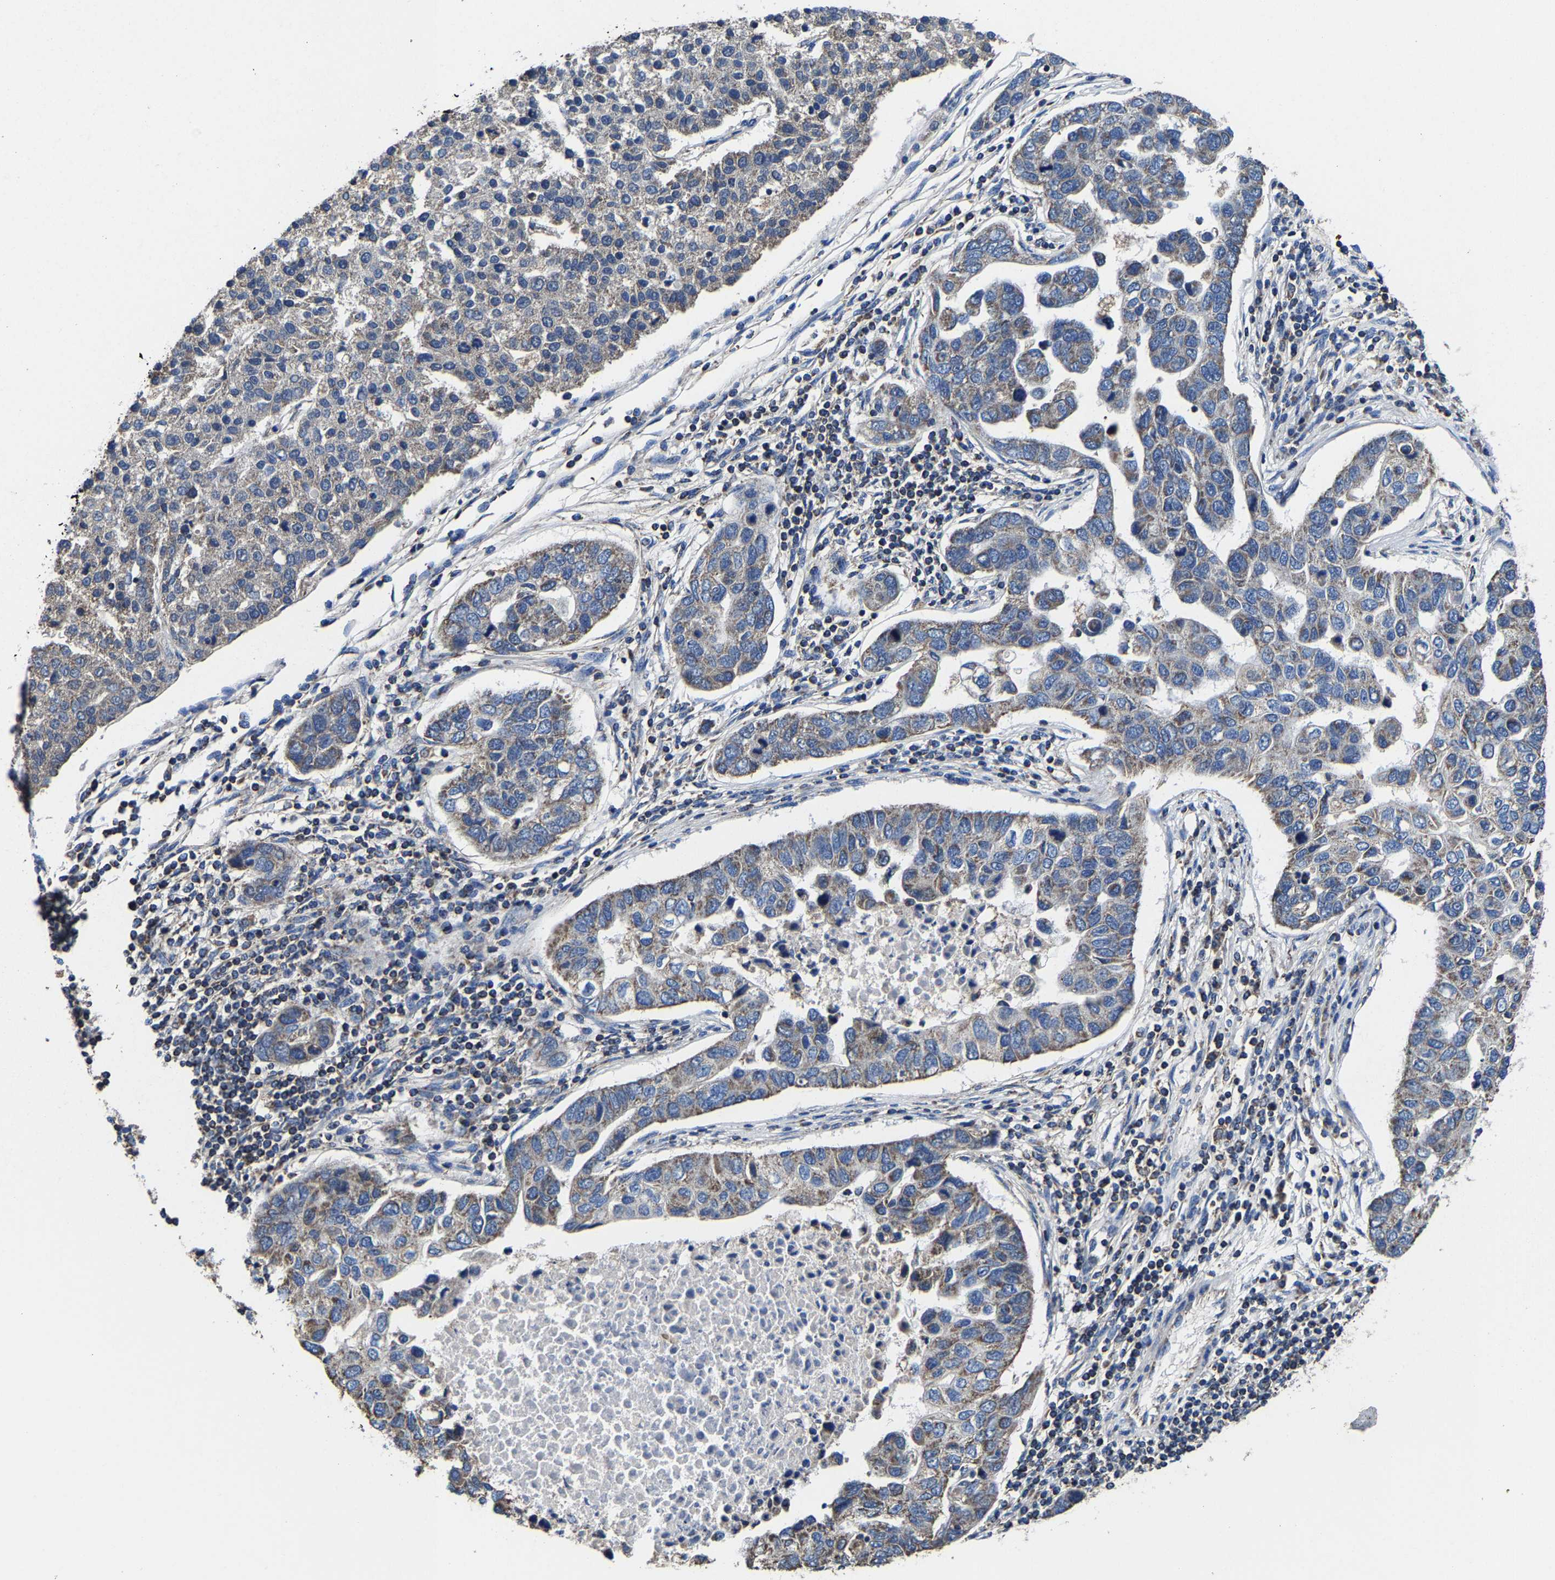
{"staining": {"intensity": "weak", "quantity": ">75%", "location": "cytoplasmic/membranous"}, "tissue": "pancreatic cancer", "cell_type": "Tumor cells", "image_type": "cancer", "snomed": [{"axis": "morphology", "description": "Adenocarcinoma, NOS"}, {"axis": "topography", "description": "Pancreas"}], "caption": "Protein staining reveals weak cytoplasmic/membranous expression in about >75% of tumor cells in pancreatic cancer (adenocarcinoma).", "gene": "ZCCHC7", "patient": {"sex": "female", "age": 61}}